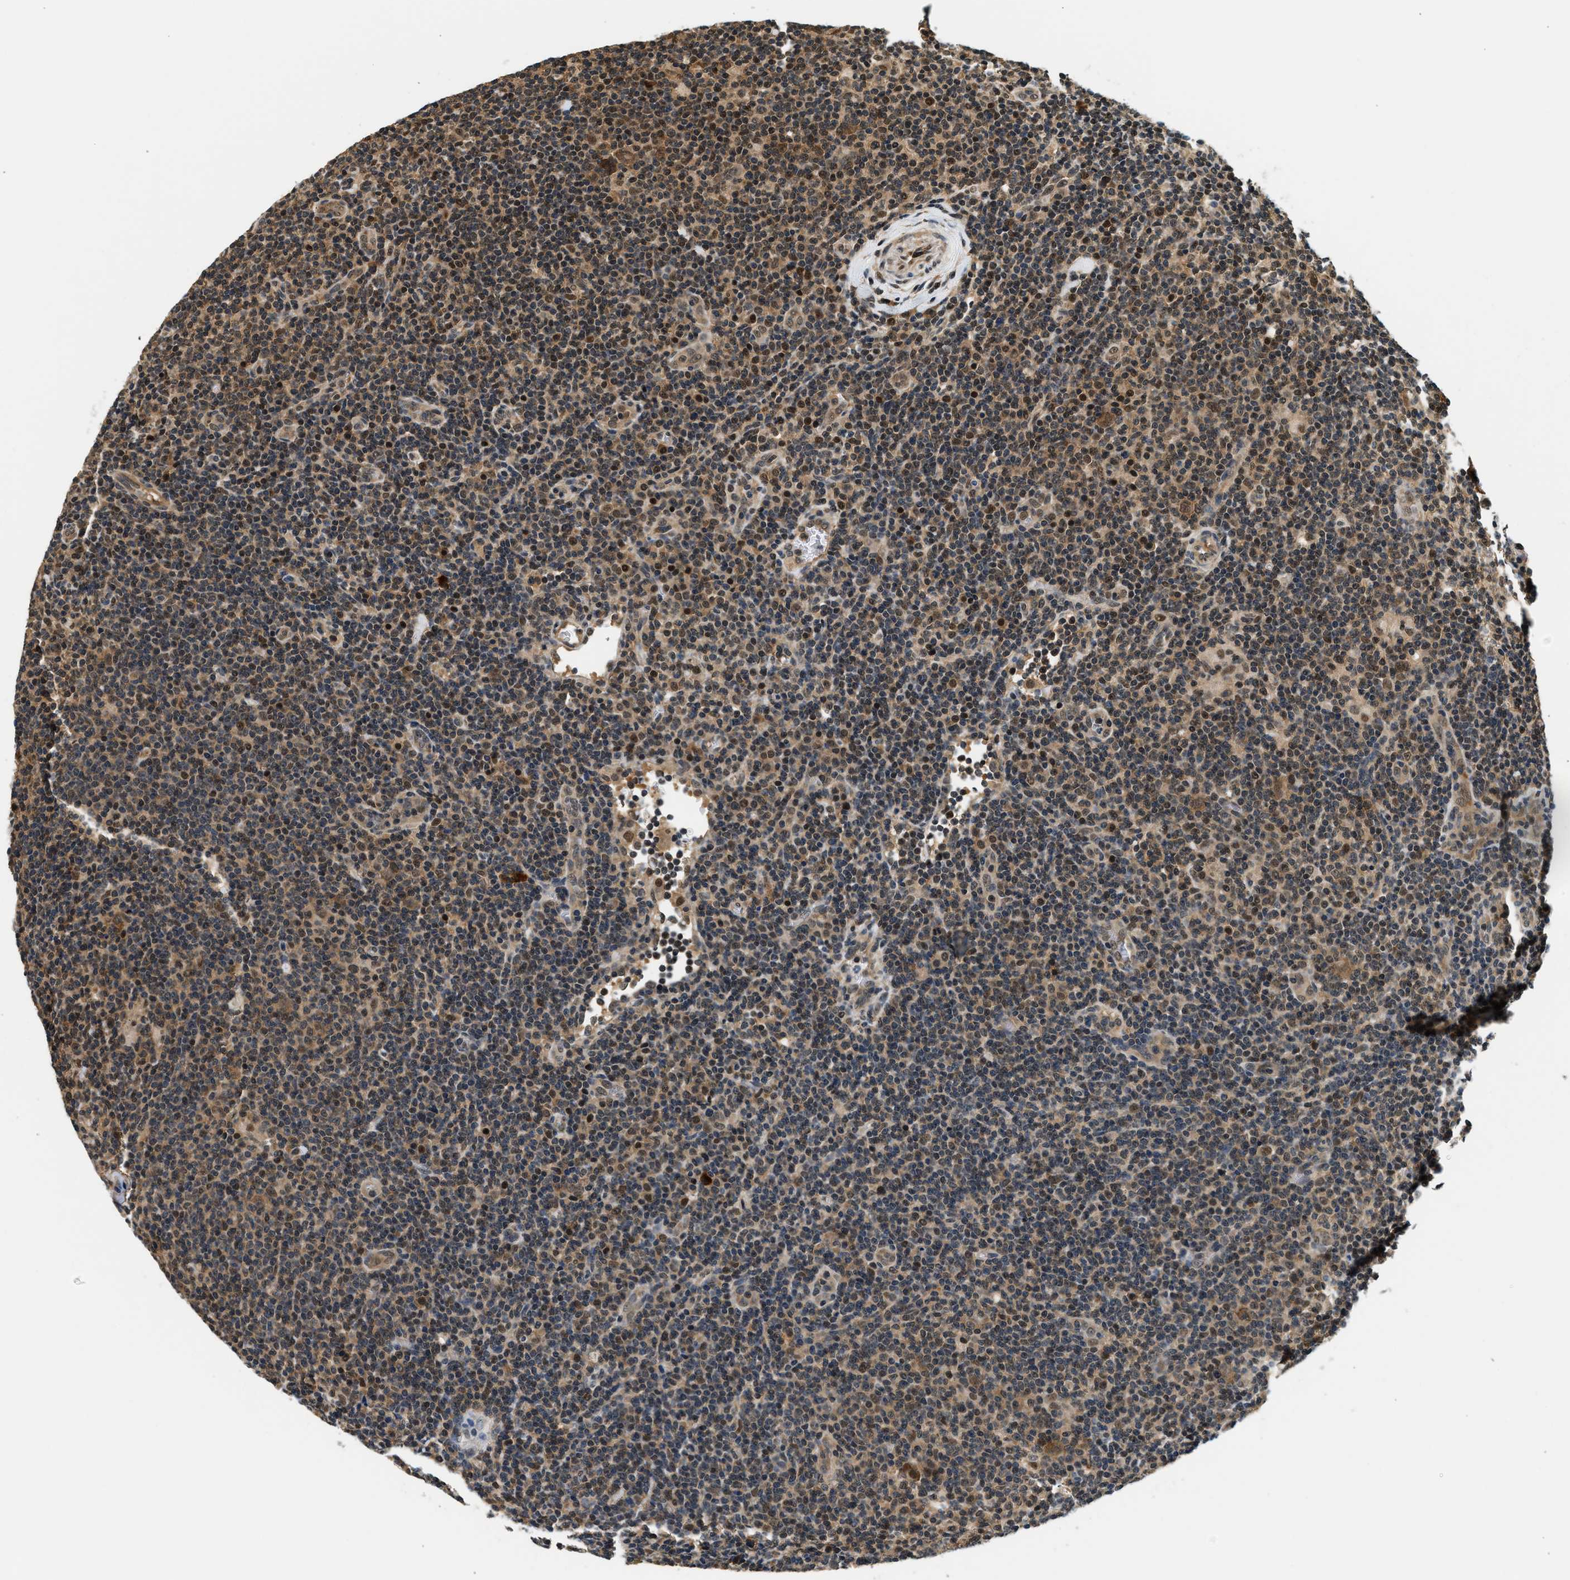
{"staining": {"intensity": "weak", "quantity": ">75%", "location": "cytoplasmic/membranous,nuclear"}, "tissue": "lymphoma", "cell_type": "Tumor cells", "image_type": "cancer", "snomed": [{"axis": "morphology", "description": "Hodgkin's disease, NOS"}, {"axis": "topography", "description": "Lymph node"}], "caption": "DAB immunohistochemical staining of human lymphoma displays weak cytoplasmic/membranous and nuclear protein expression in about >75% of tumor cells.", "gene": "PSMD3", "patient": {"sex": "female", "age": 57}}